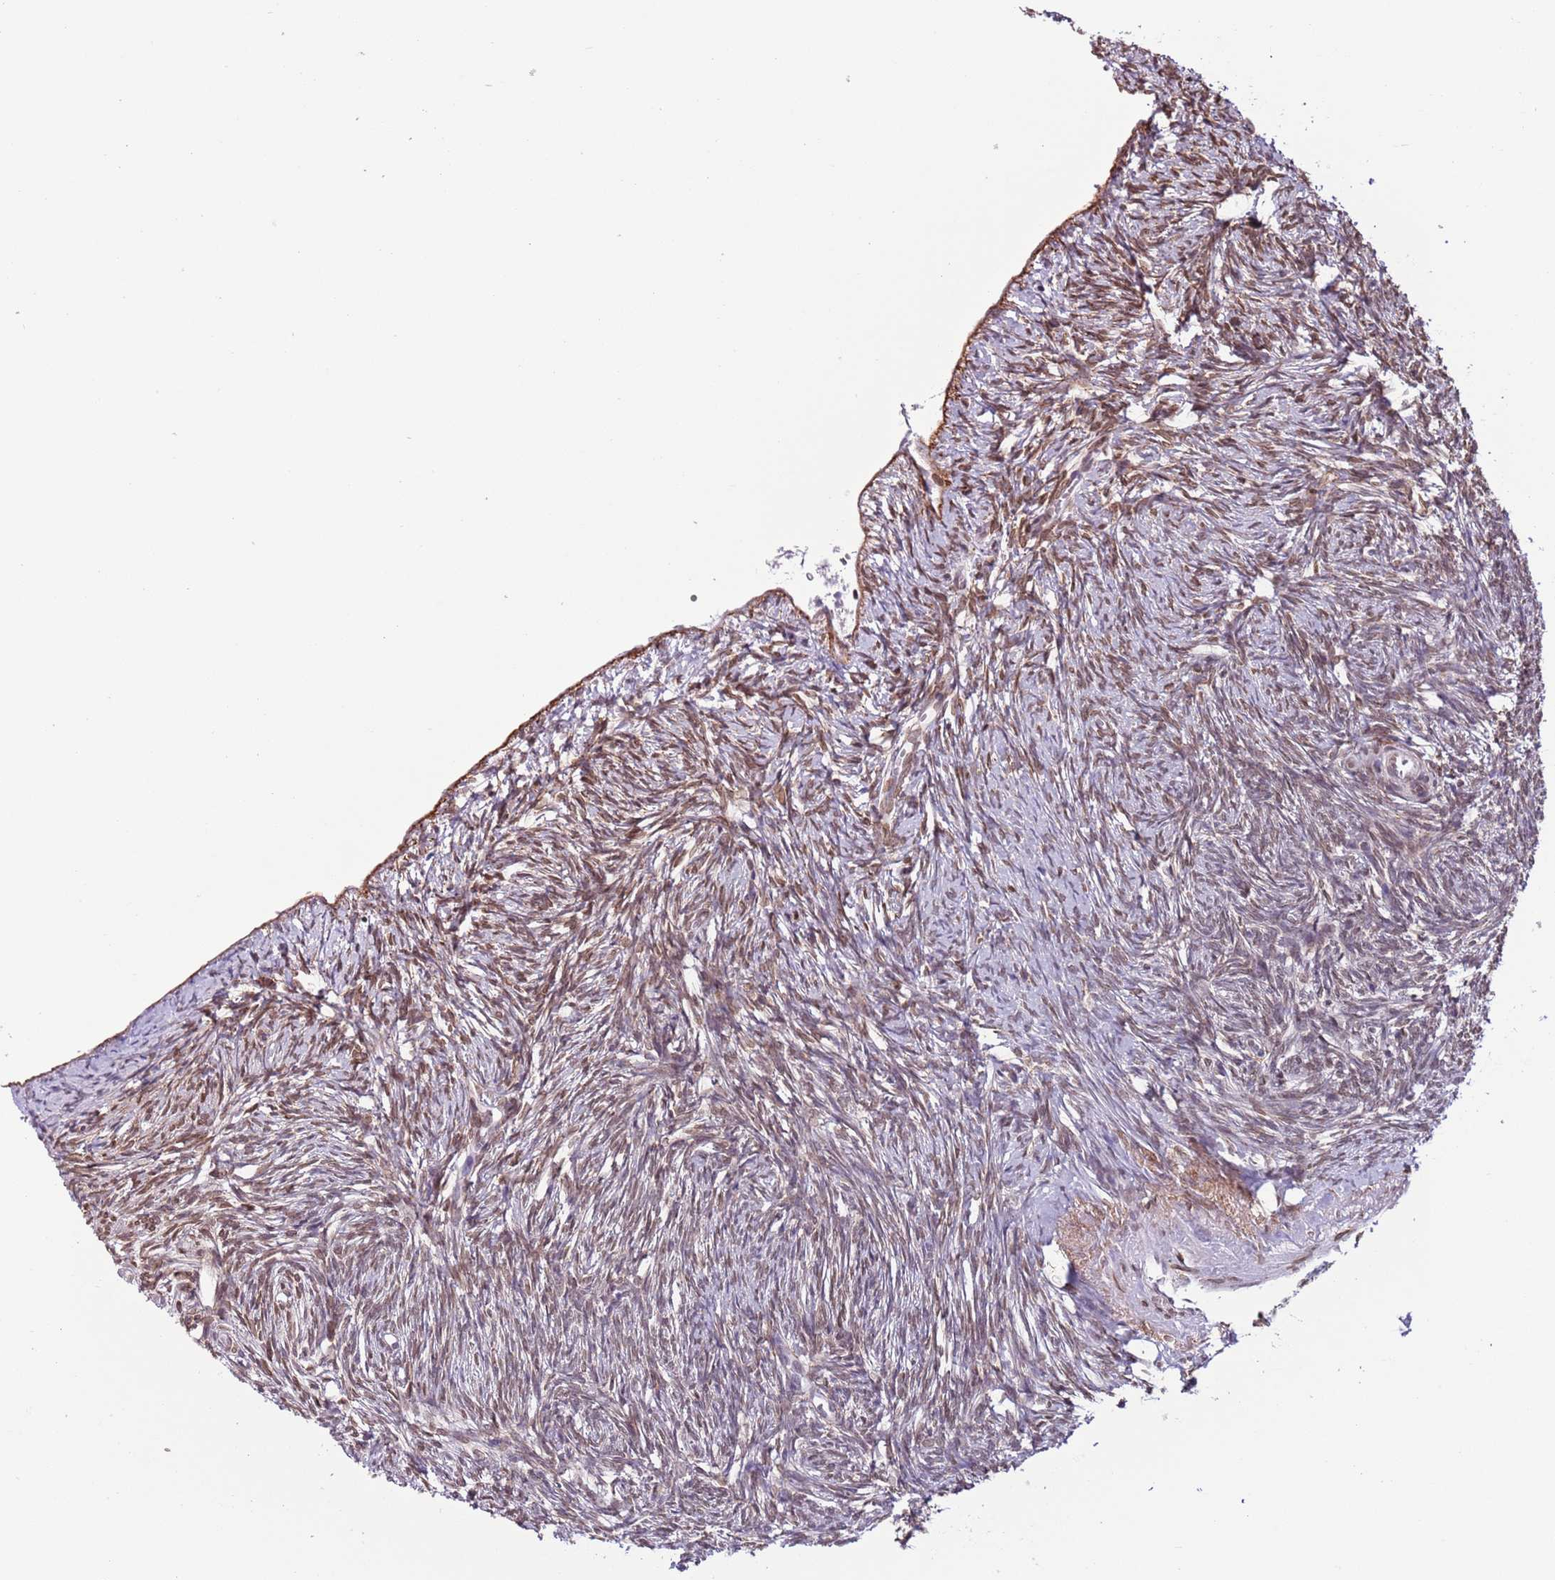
{"staining": {"intensity": "moderate", "quantity": ">75%", "location": "nuclear"}, "tissue": "ovary", "cell_type": "Ovarian stroma cells", "image_type": "normal", "snomed": [{"axis": "morphology", "description": "Normal tissue, NOS"}, {"axis": "topography", "description": "Ovary"}], "caption": "An image showing moderate nuclear staining in about >75% of ovarian stroma cells in unremarkable ovary, as visualized by brown immunohistochemical staining.", "gene": "ZGLP1", "patient": {"sex": "female", "age": 51}}